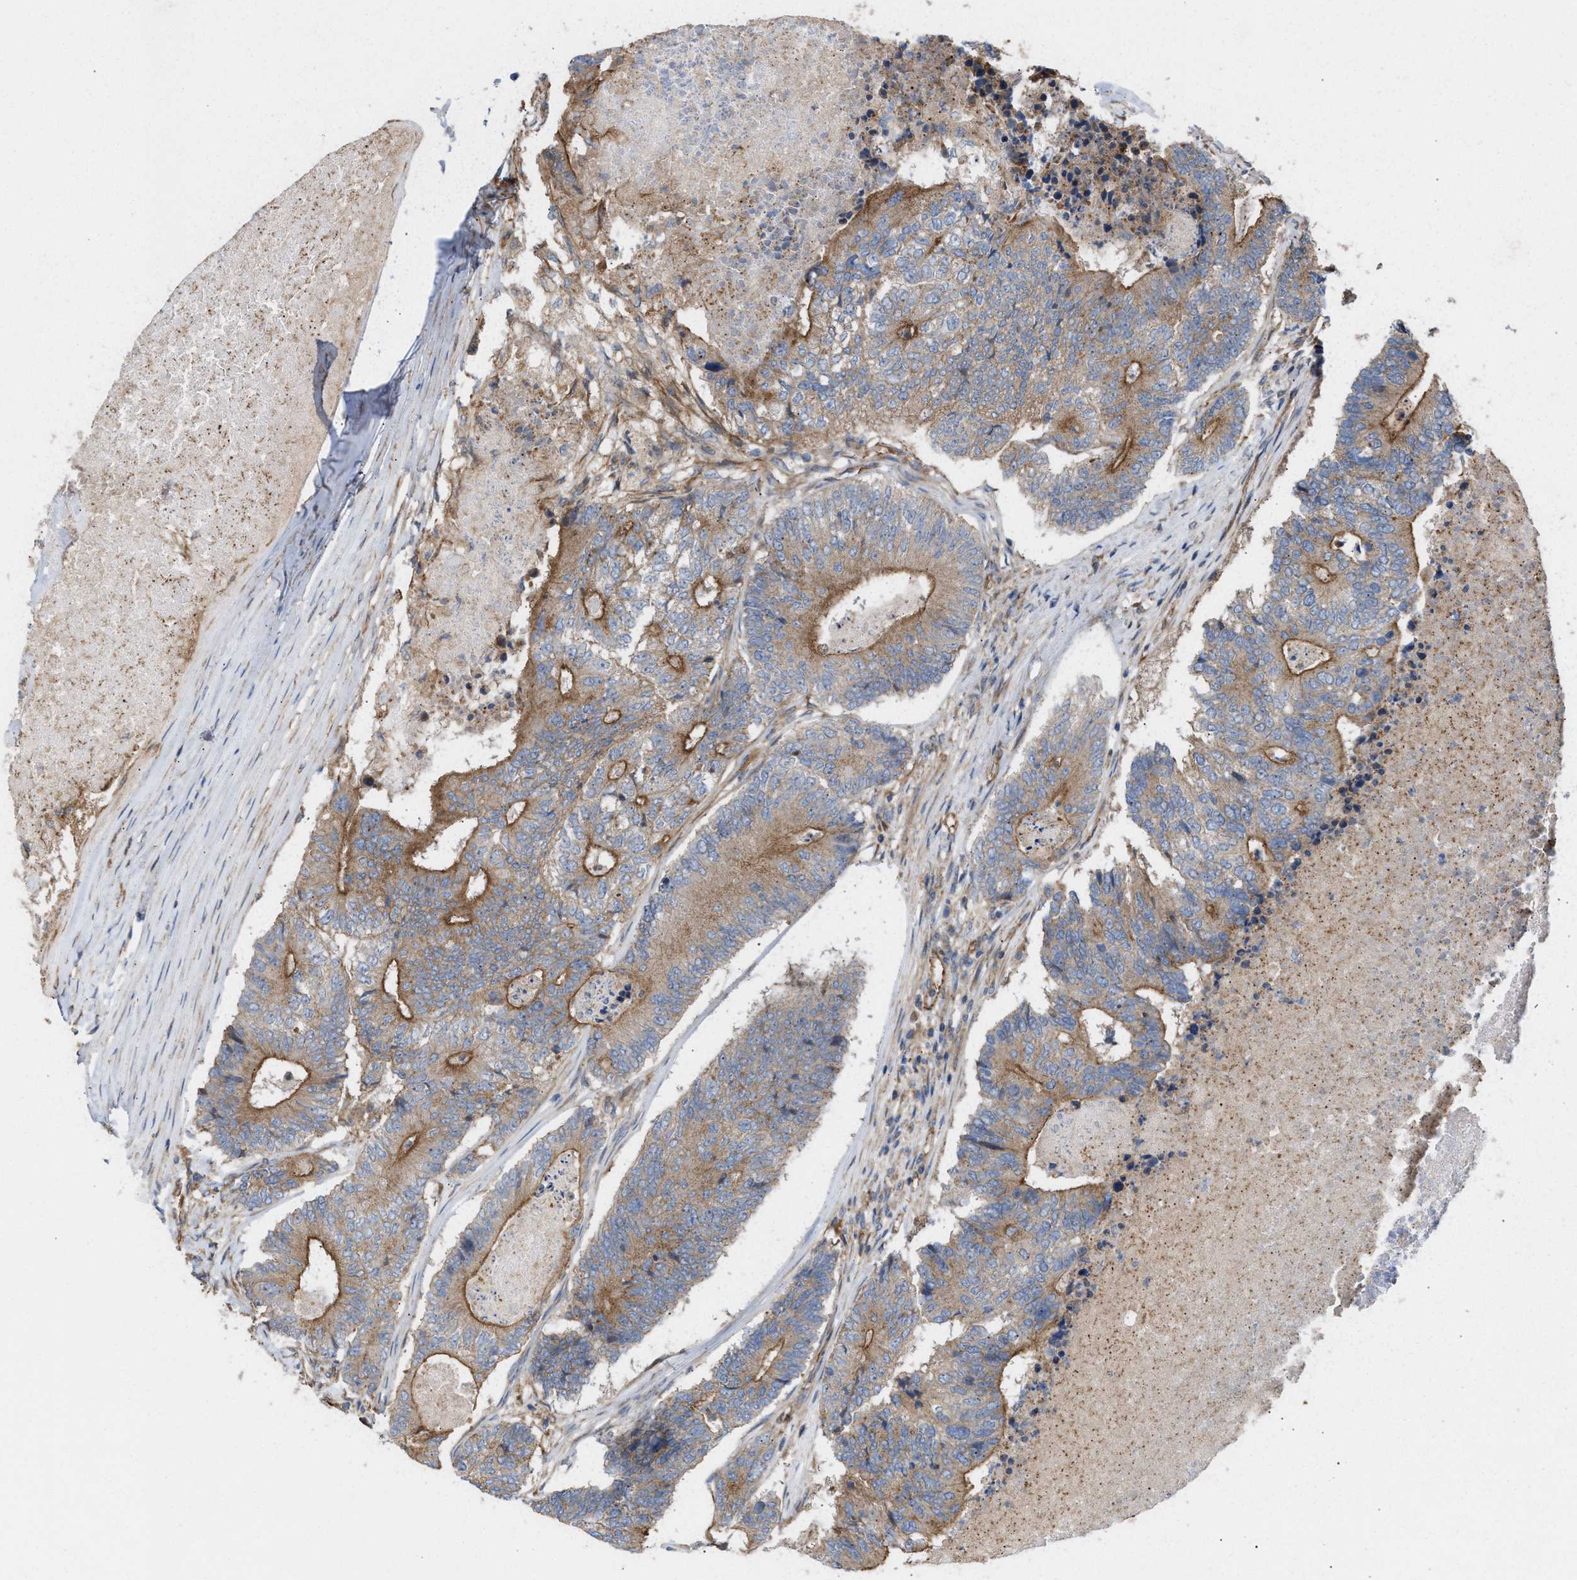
{"staining": {"intensity": "moderate", "quantity": "25%-75%", "location": "cytoplasmic/membranous"}, "tissue": "colorectal cancer", "cell_type": "Tumor cells", "image_type": "cancer", "snomed": [{"axis": "morphology", "description": "Adenocarcinoma, NOS"}, {"axis": "topography", "description": "Colon"}], "caption": "Colorectal adenocarcinoma stained with a brown dye displays moderate cytoplasmic/membranous positive positivity in approximately 25%-75% of tumor cells.", "gene": "EPS15L1", "patient": {"sex": "female", "age": 67}}